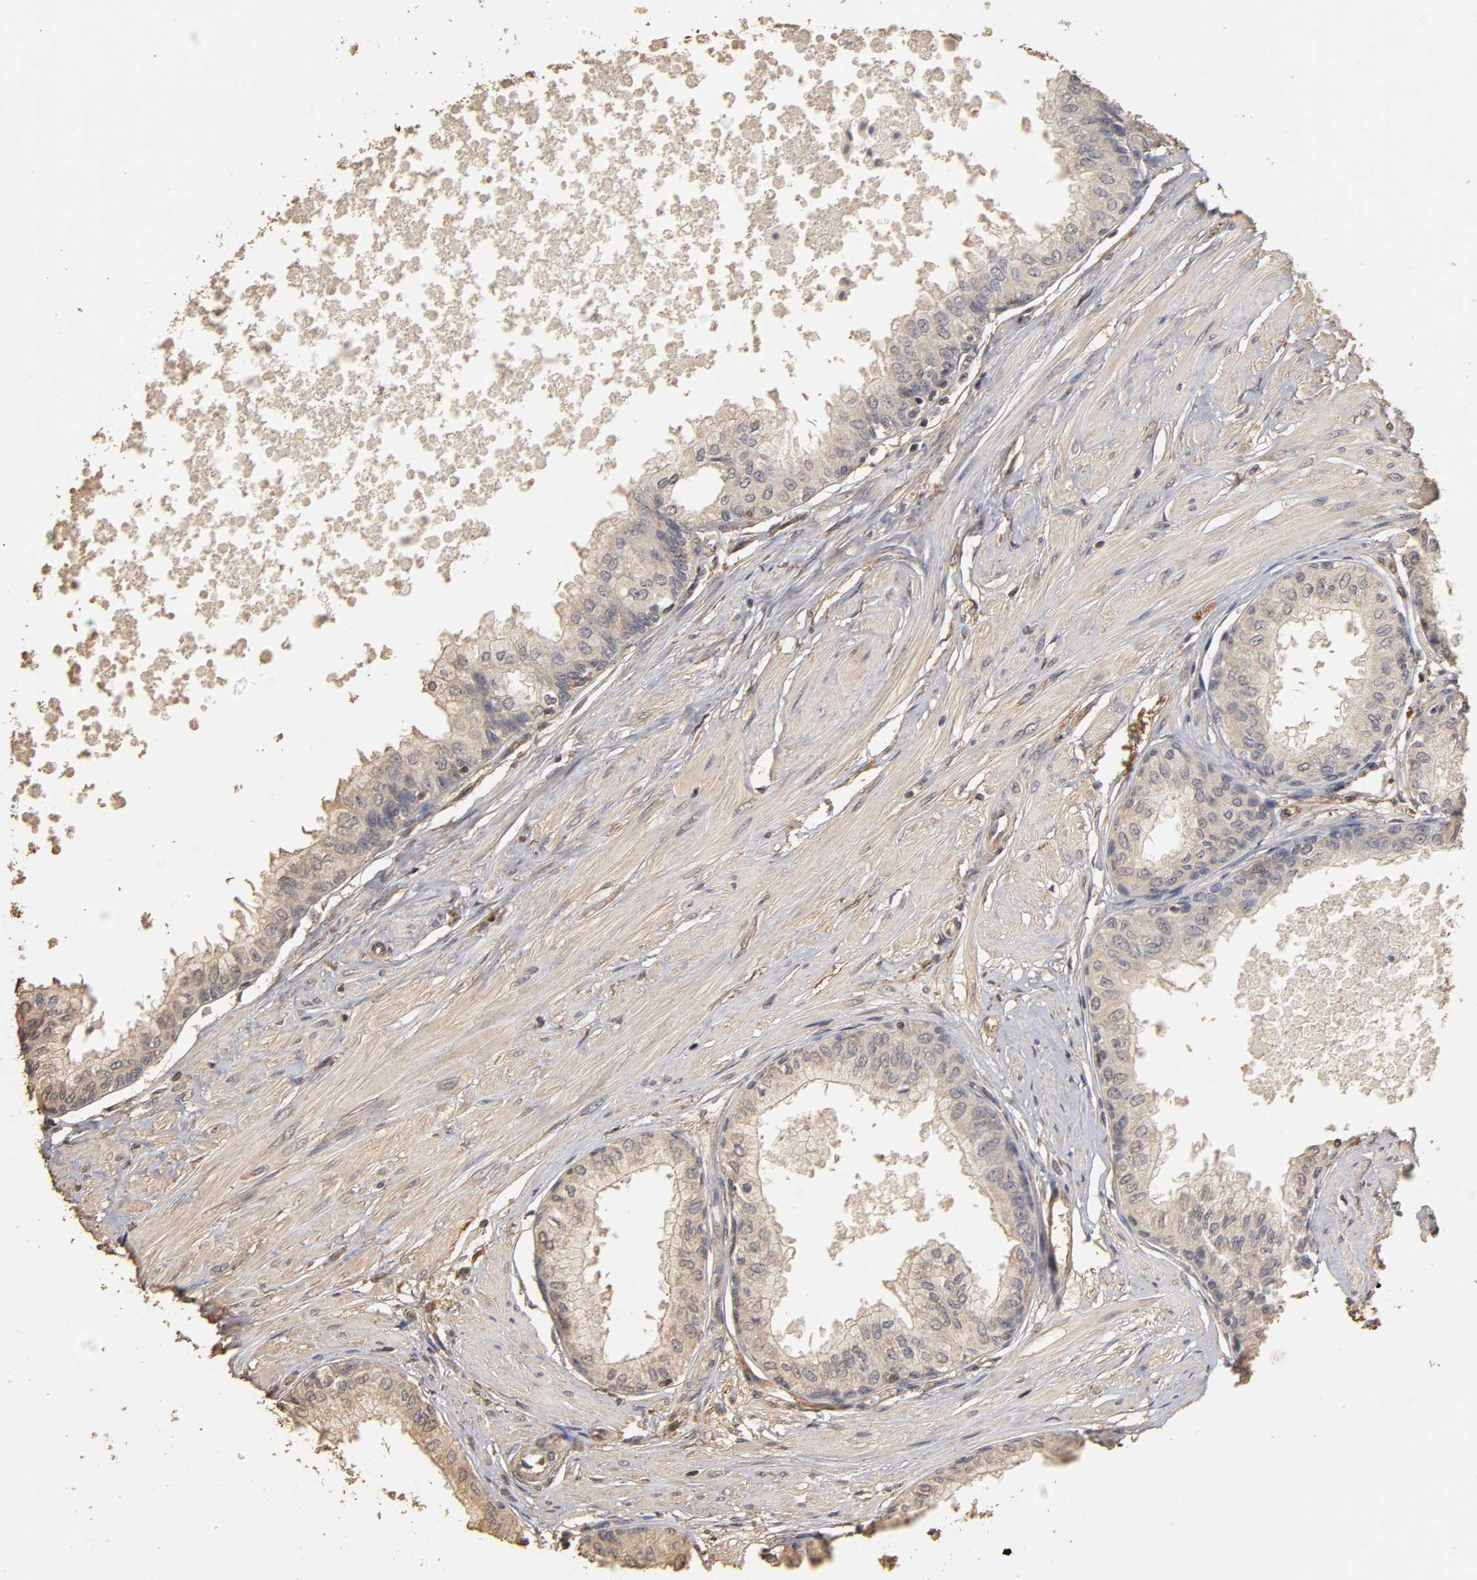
{"staining": {"intensity": "weak", "quantity": "25%-75%", "location": "cytoplasmic/membranous"}, "tissue": "prostate", "cell_type": "Glandular cells", "image_type": "normal", "snomed": [{"axis": "morphology", "description": "Normal tissue, NOS"}, {"axis": "topography", "description": "Prostate"}, {"axis": "topography", "description": "Seminal veicle"}], "caption": "Immunohistochemical staining of normal prostate exhibits low levels of weak cytoplasmic/membranous positivity in approximately 25%-75% of glandular cells.", "gene": "VSIG4", "patient": {"sex": "male", "age": 60}}